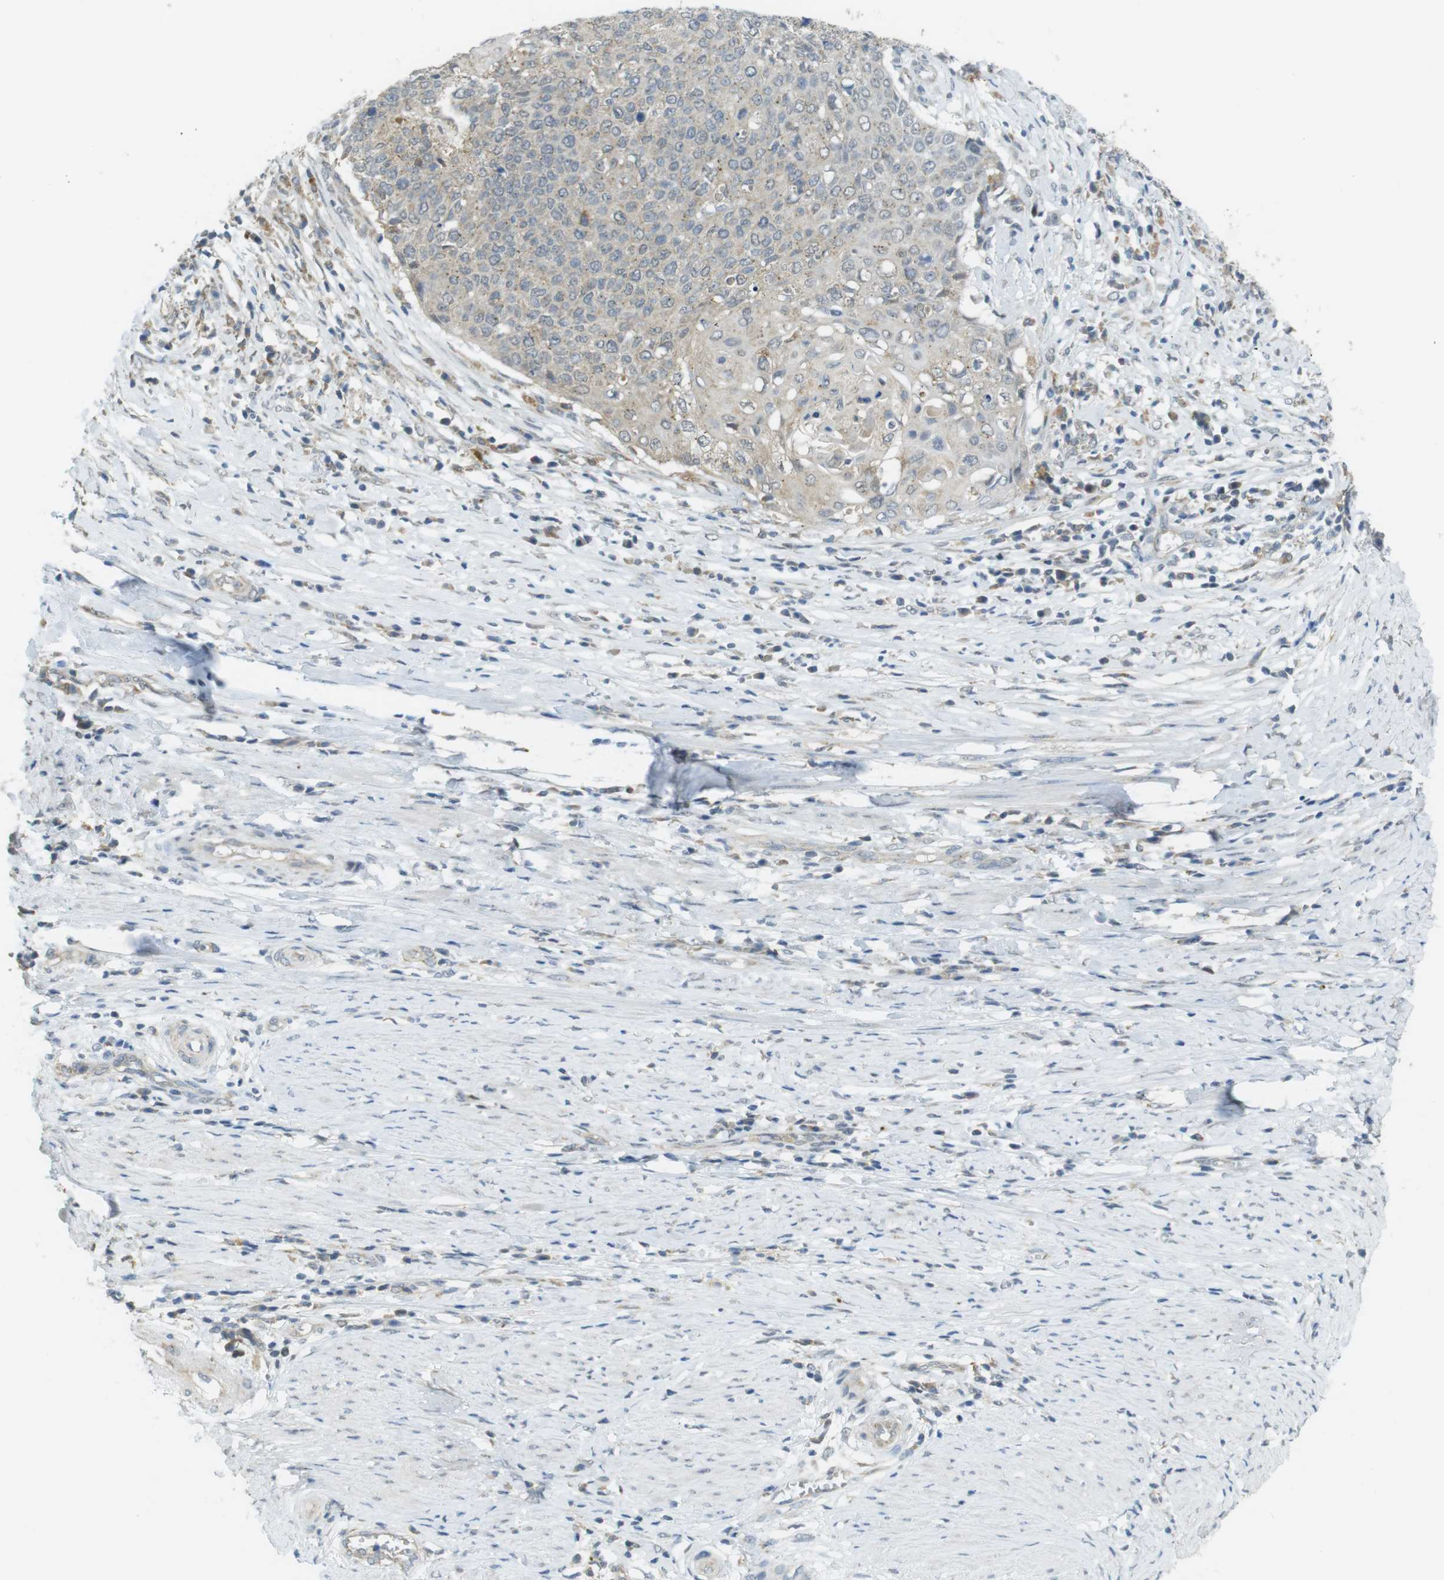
{"staining": {"intensity": "weak", "quantity": "<25%", "location": "cytoplasmic/membranous"}, "tissue": "cervical cancer", "cell_type": "Tumor cells", "image_type": "cancer", "snomed": [{"axis": "morphology", "description": "Squamous cell carcinoma, NOS"}, {"axis": "topography", "description": "Cervix"}], "caption": "IHC of squamous cell carcinoma (cervical) exhibits no staining in tumor cells.", "gene": "BRI3BP", "patient": {"sex": "female", "age": 39}}